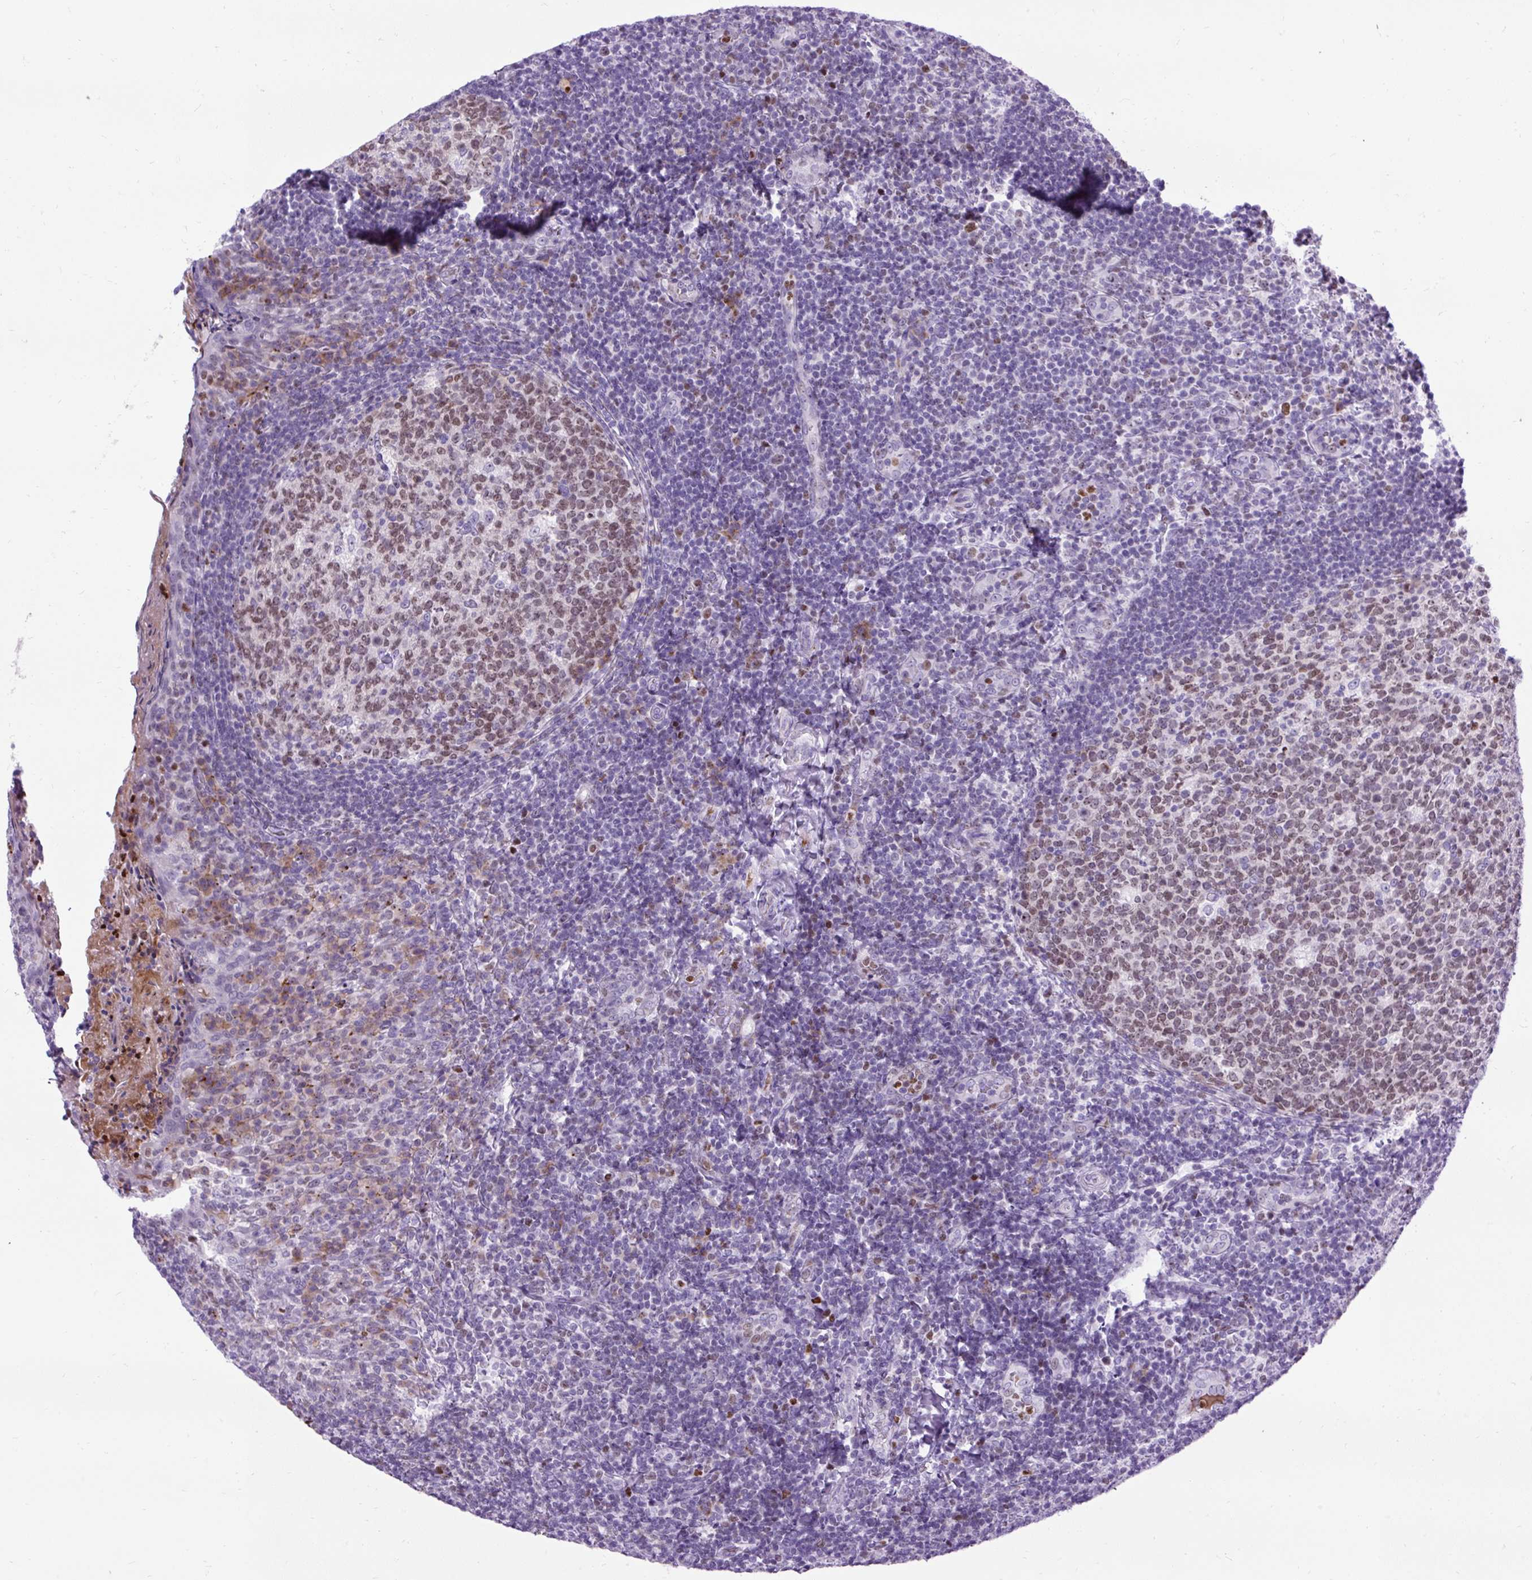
{"staining": {"intensity": "moderate", "quantity": ">75%", "location": "nuclear"}, "tissue": "tonsil", "cell_type": "Germinal center cells", "image_type": "normal", "snomed": [{"axis": "morphology", "description": "Normal tissue, NOS"}, {"axis": "topography", "description": "Tonsil"}], "caption": "IHC staining of unremarkable tonsil, which reveals medium levels of moderate nuclear positivity in approximately >75% of germinal center cells indicating moderate nuclear protein positivity. The staining was performed using DAB (brown) for protein detection and nuclei were counterstained in hematoxylin (blue).", "gene": "SPC24", "patient": {"sex": "female", "age": 10}}